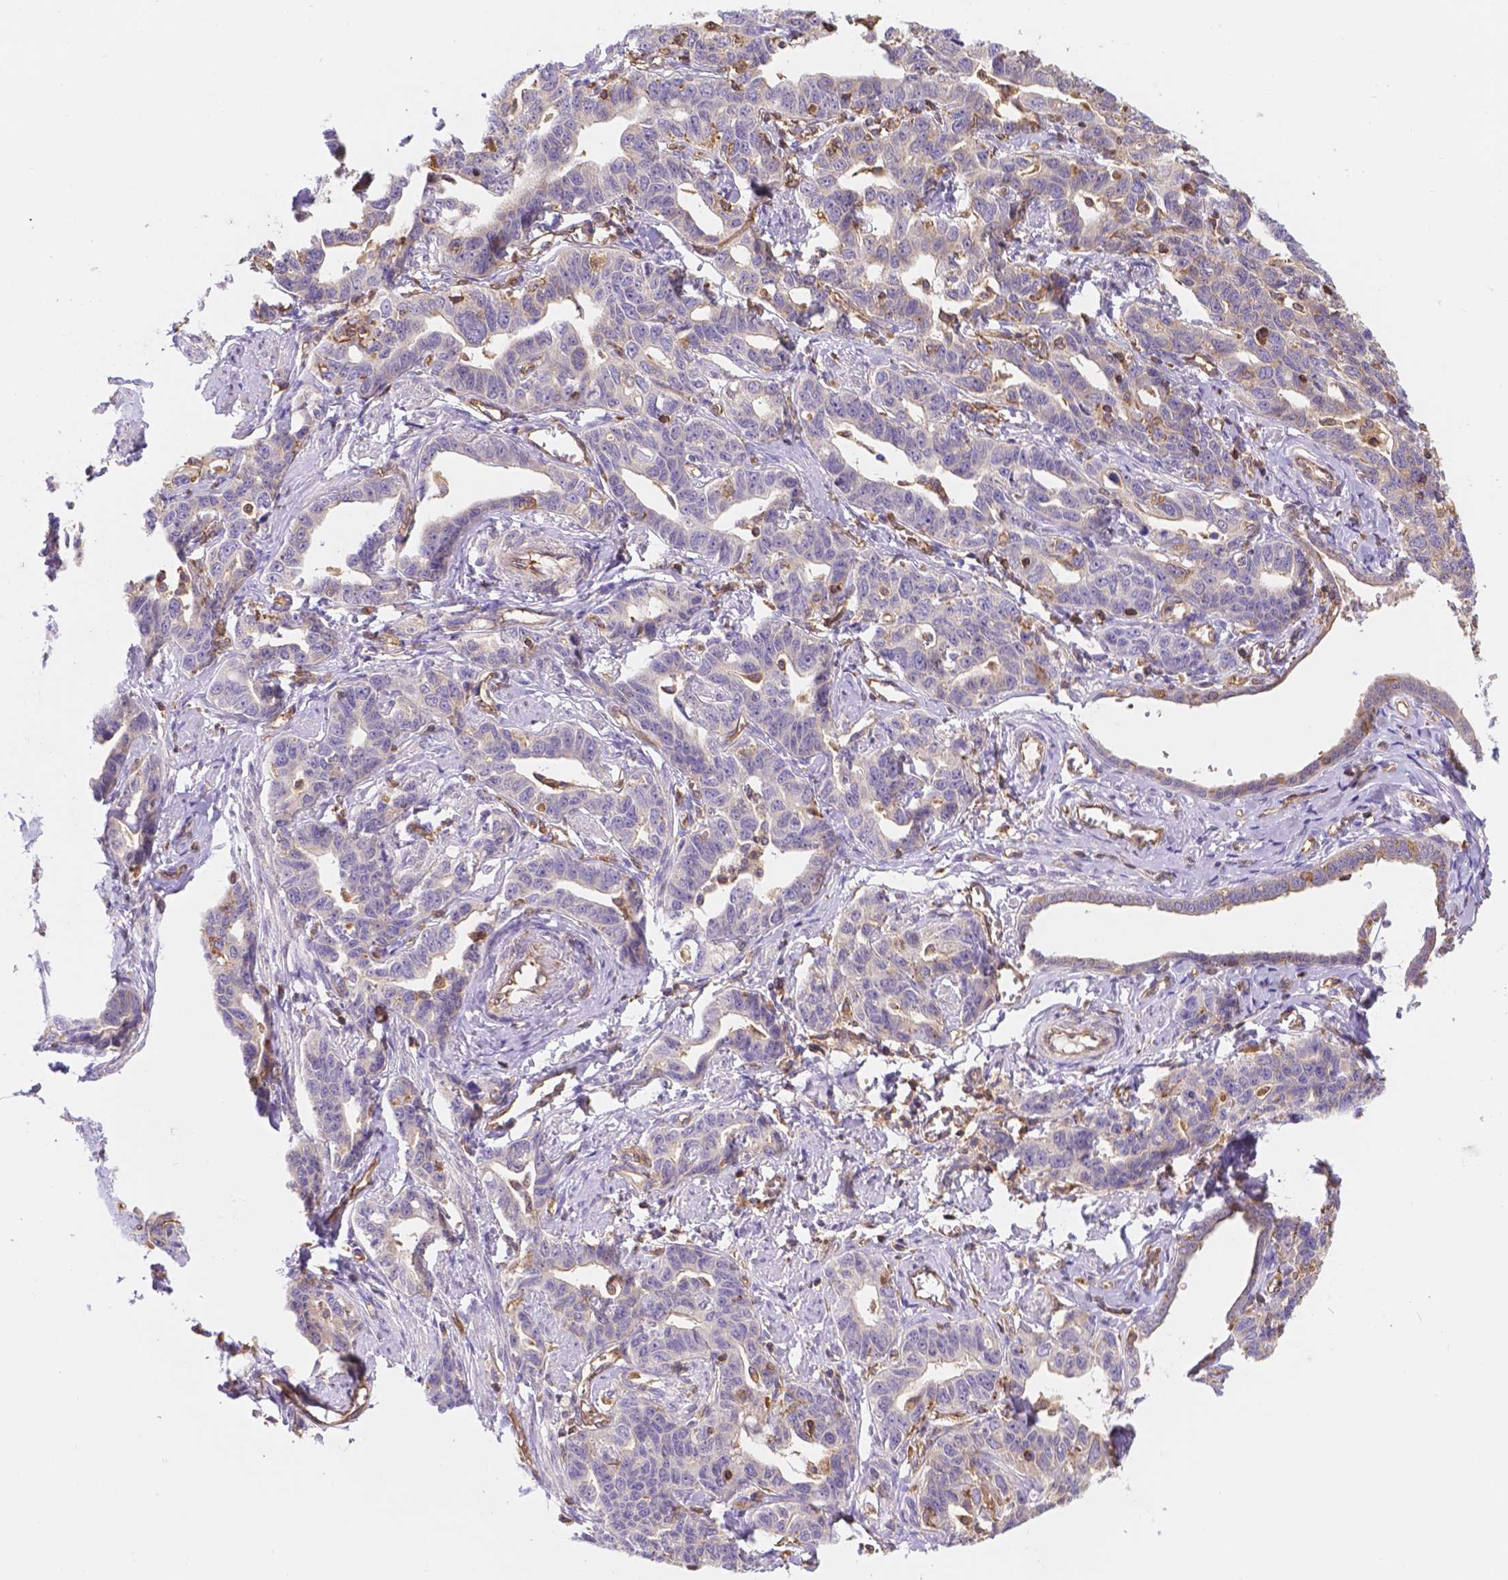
{"staining": {"intensity": "weak", "quantity": "<25%", "location": "cytoplasmic/membranous"}, "tissue": "ovarian cancer", "cell_type": "Tumor cells", "image_type": "cancer", "snomed": [{"axis": "morphology", "description": "Cystadenocarcinoma, serous, NOS"}, {"axis": "topography", "description": "Ovary"}], "caption": "A high-resolution photomicrograph shows IHC staining of ovarian cancer (serous cystadenocarcinoma), which demonstrates no significant positivity in tumor cells.", "gene": "DMWD", "patient": {"sex": "female", "age": 69}}